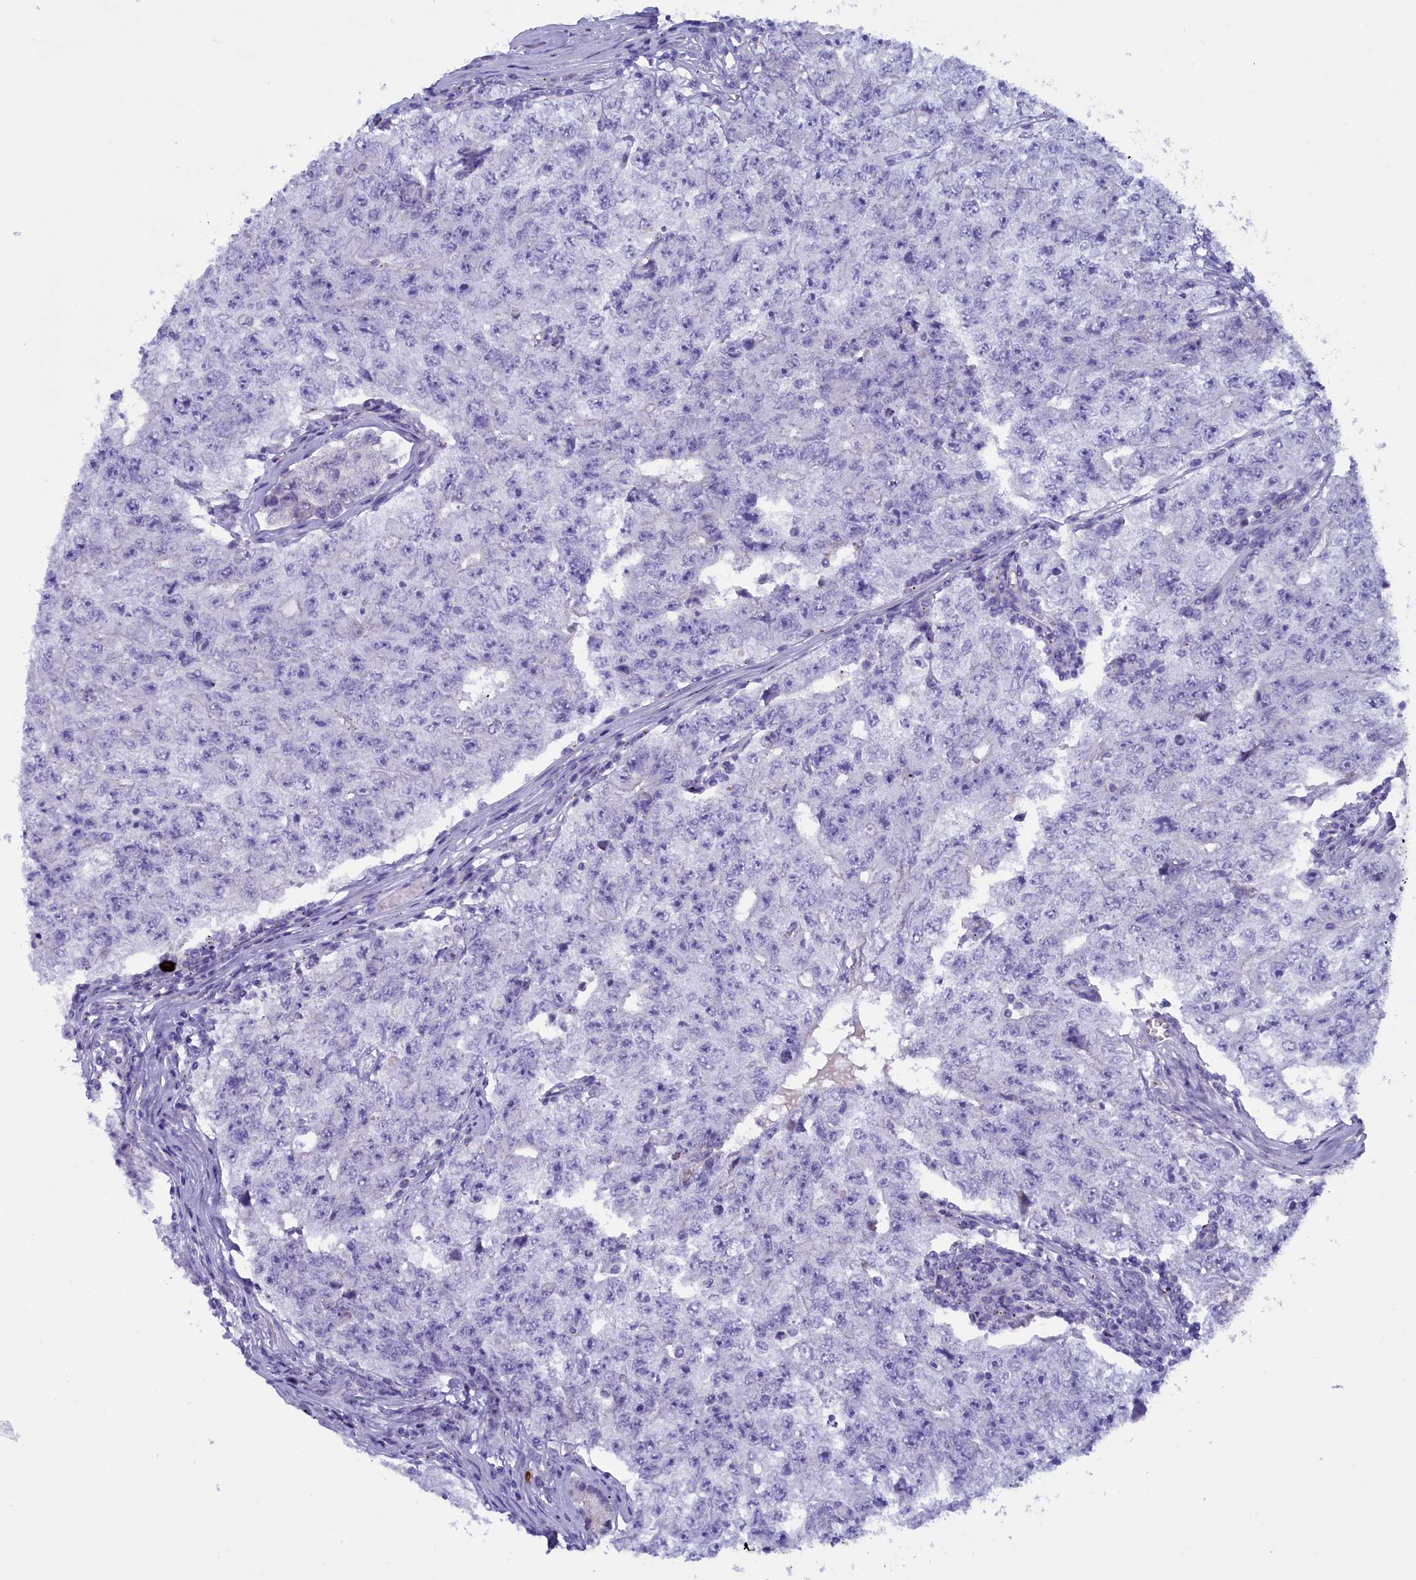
{"staining": {"intensity": "negative", "quantity": "none", "location": "none"}, "tissue": "testis cancer", "cell_type": "Tumor cells", "image_type": "cancer", "snomed": [{"axis": "morphology", "description": "Carcinoma, Embryonal, NOS"}, {"axis": "topography", "description": "Testis"}], "caption": "Immunohistochemical staining of human testis cancer shows no significant positivity in tumor cells.", "gene": "RTTN", "patient": {"sex": "male", "age": 17}}